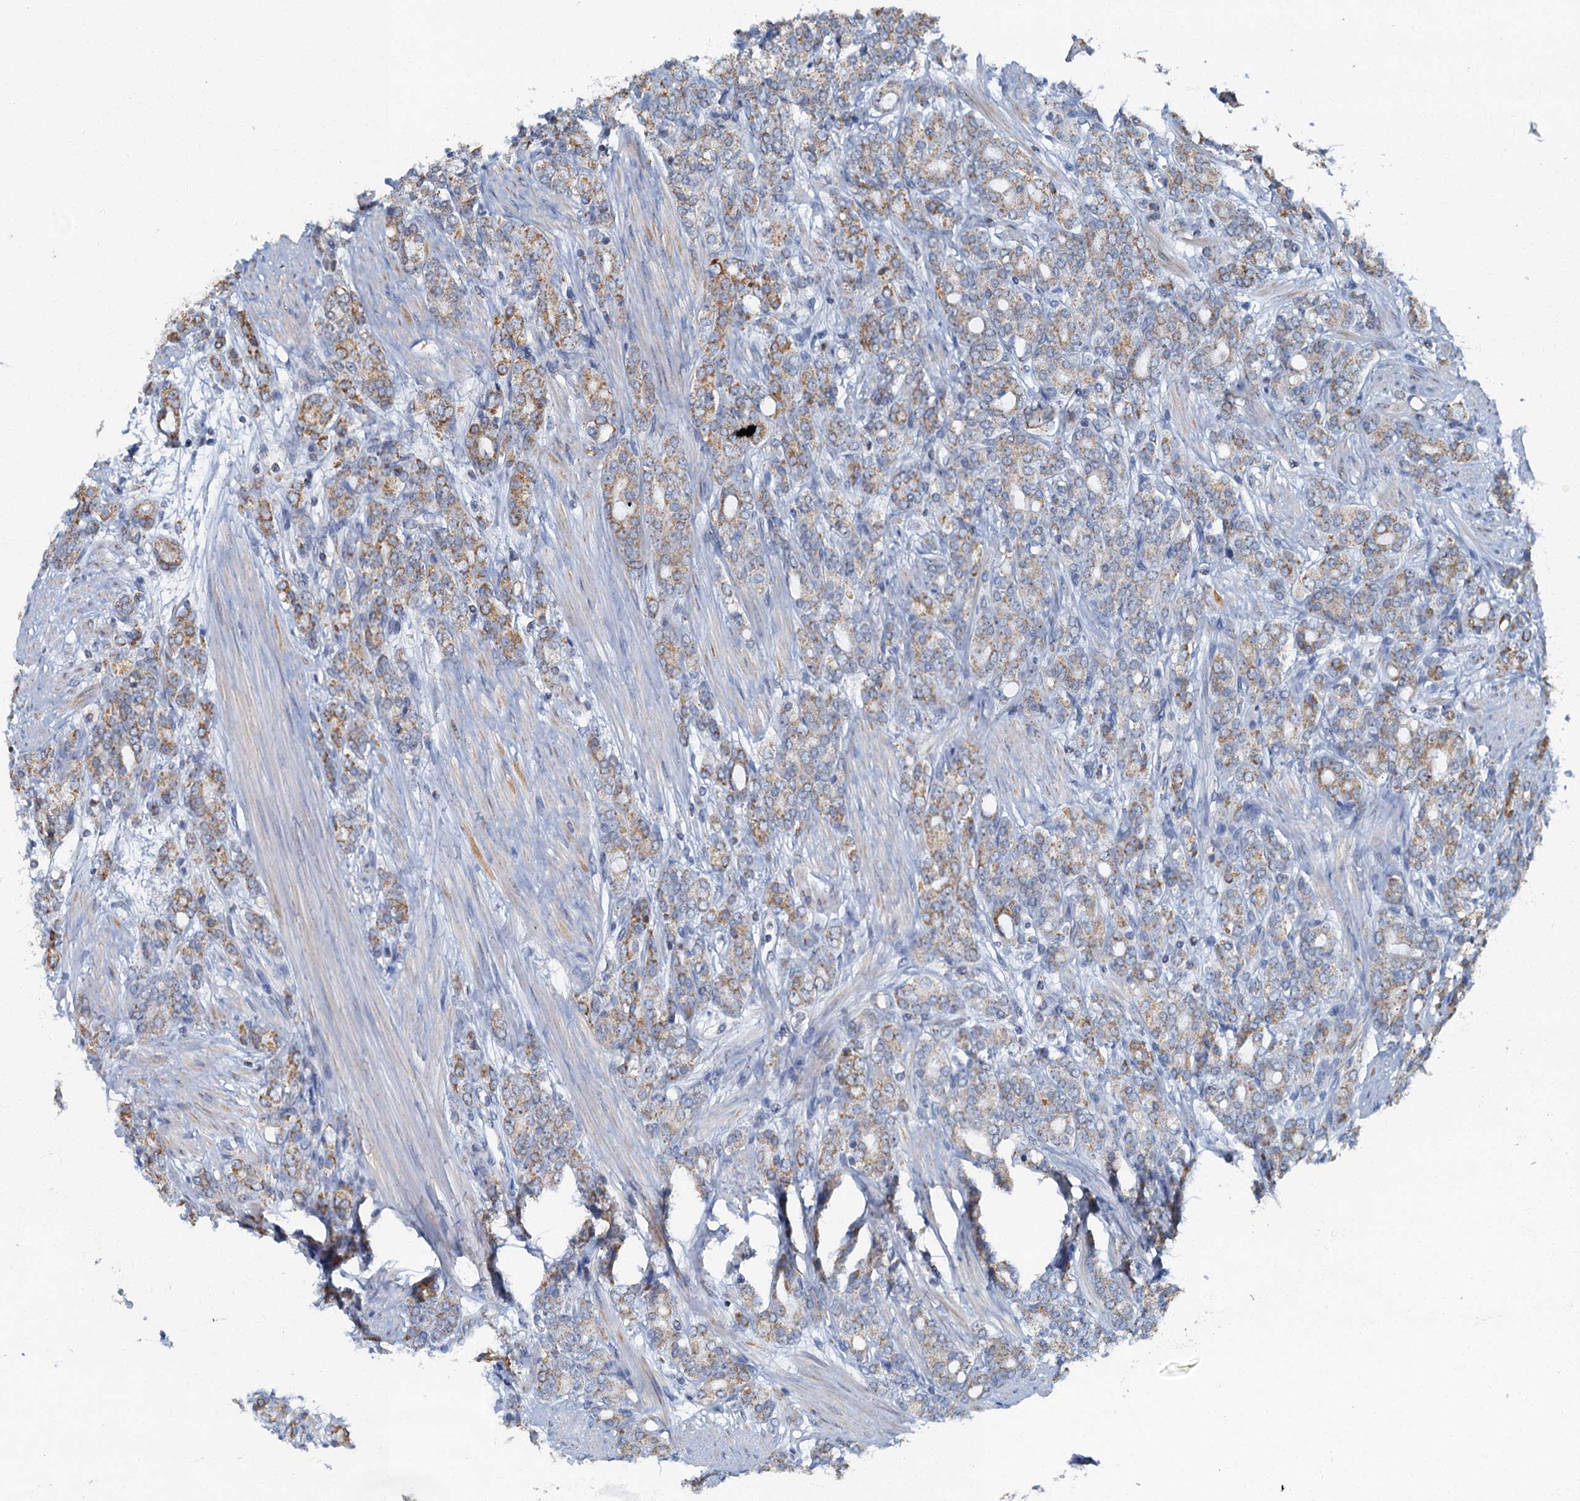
{"staining": {"intensity": "weak", "quantity": ">75%", "location": "cytoplasmic/membranous"}, "tissue": "prostate cancer", "cell_type": "Tumor cells", "image_type": "cancer", "snomed": [{"axis": "morphology", "description": "Adenocarcinoma, High grade"}, {"axis": "topography", "description": "Prostate"}], "caption": "Protein expression analysis of prostate cancer reveals weak cytoplasmic/membranous positivity in about >75% of tumor cells.", "gene": "RAD9B", "patient": {"sex": "male", "age": 62}}